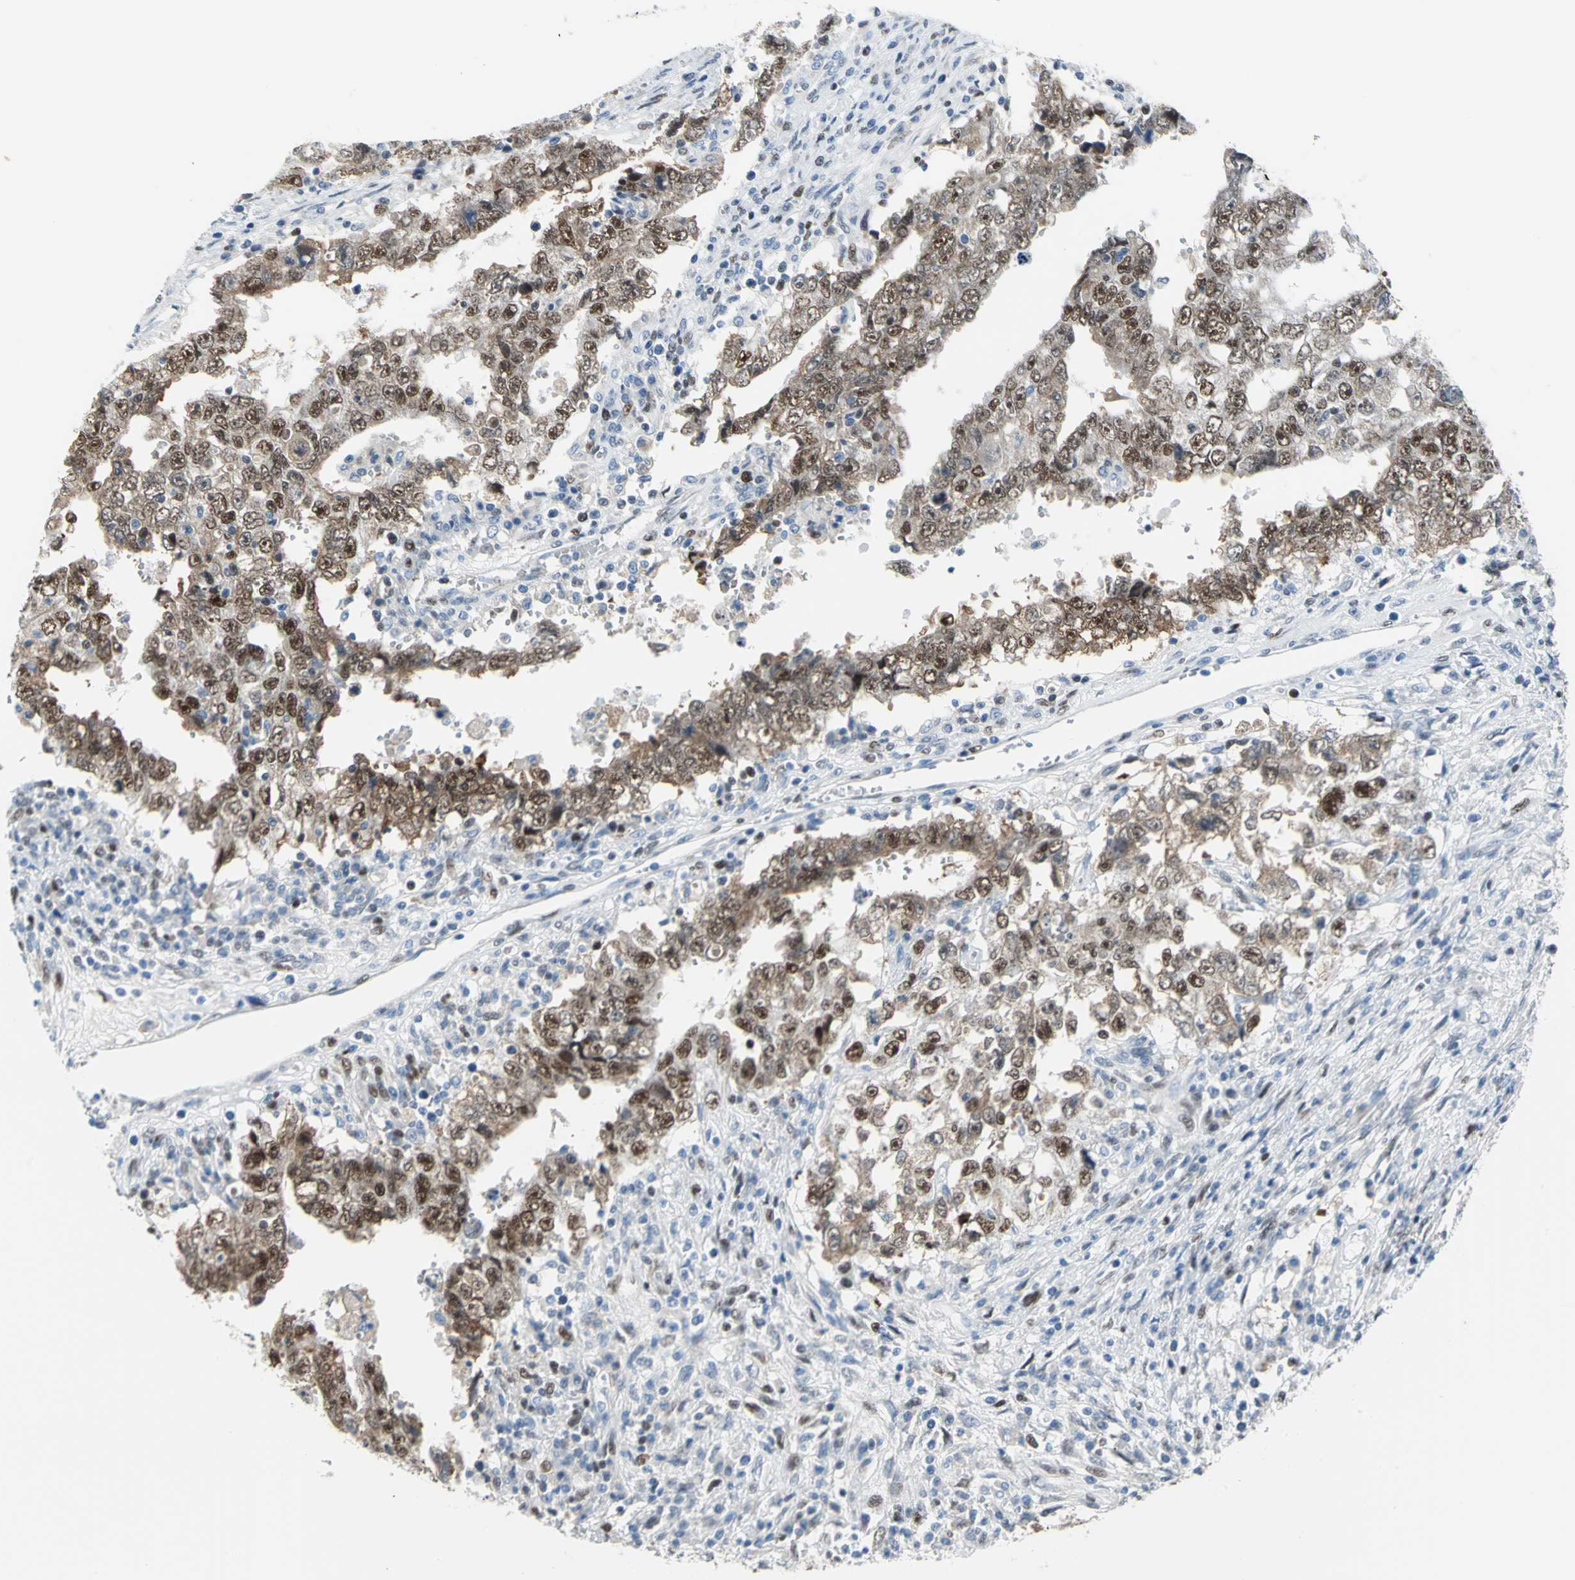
{"staining": {"intensity": "strong", "quantity": ">75%", "location": "cytoplasmic/membranous,nuclear"}, "tissue": "testis cancer", "cell_type": "Tumor cells", "image_type": "cancer", "snomed": [{"axis": "morphology", "description": "Carcinoma, Embryonal, NOS"}, {"axis": "topography", "description": "Testis"}], "caption": "Protein staining of testis embryonal carcinoma tissue shows strong cytoplasmic/membranous and nuclear positivity in approximately >75% of tumor cells.", "gene": "MCM4", "patient": {"sex": "male", "age": 26}}